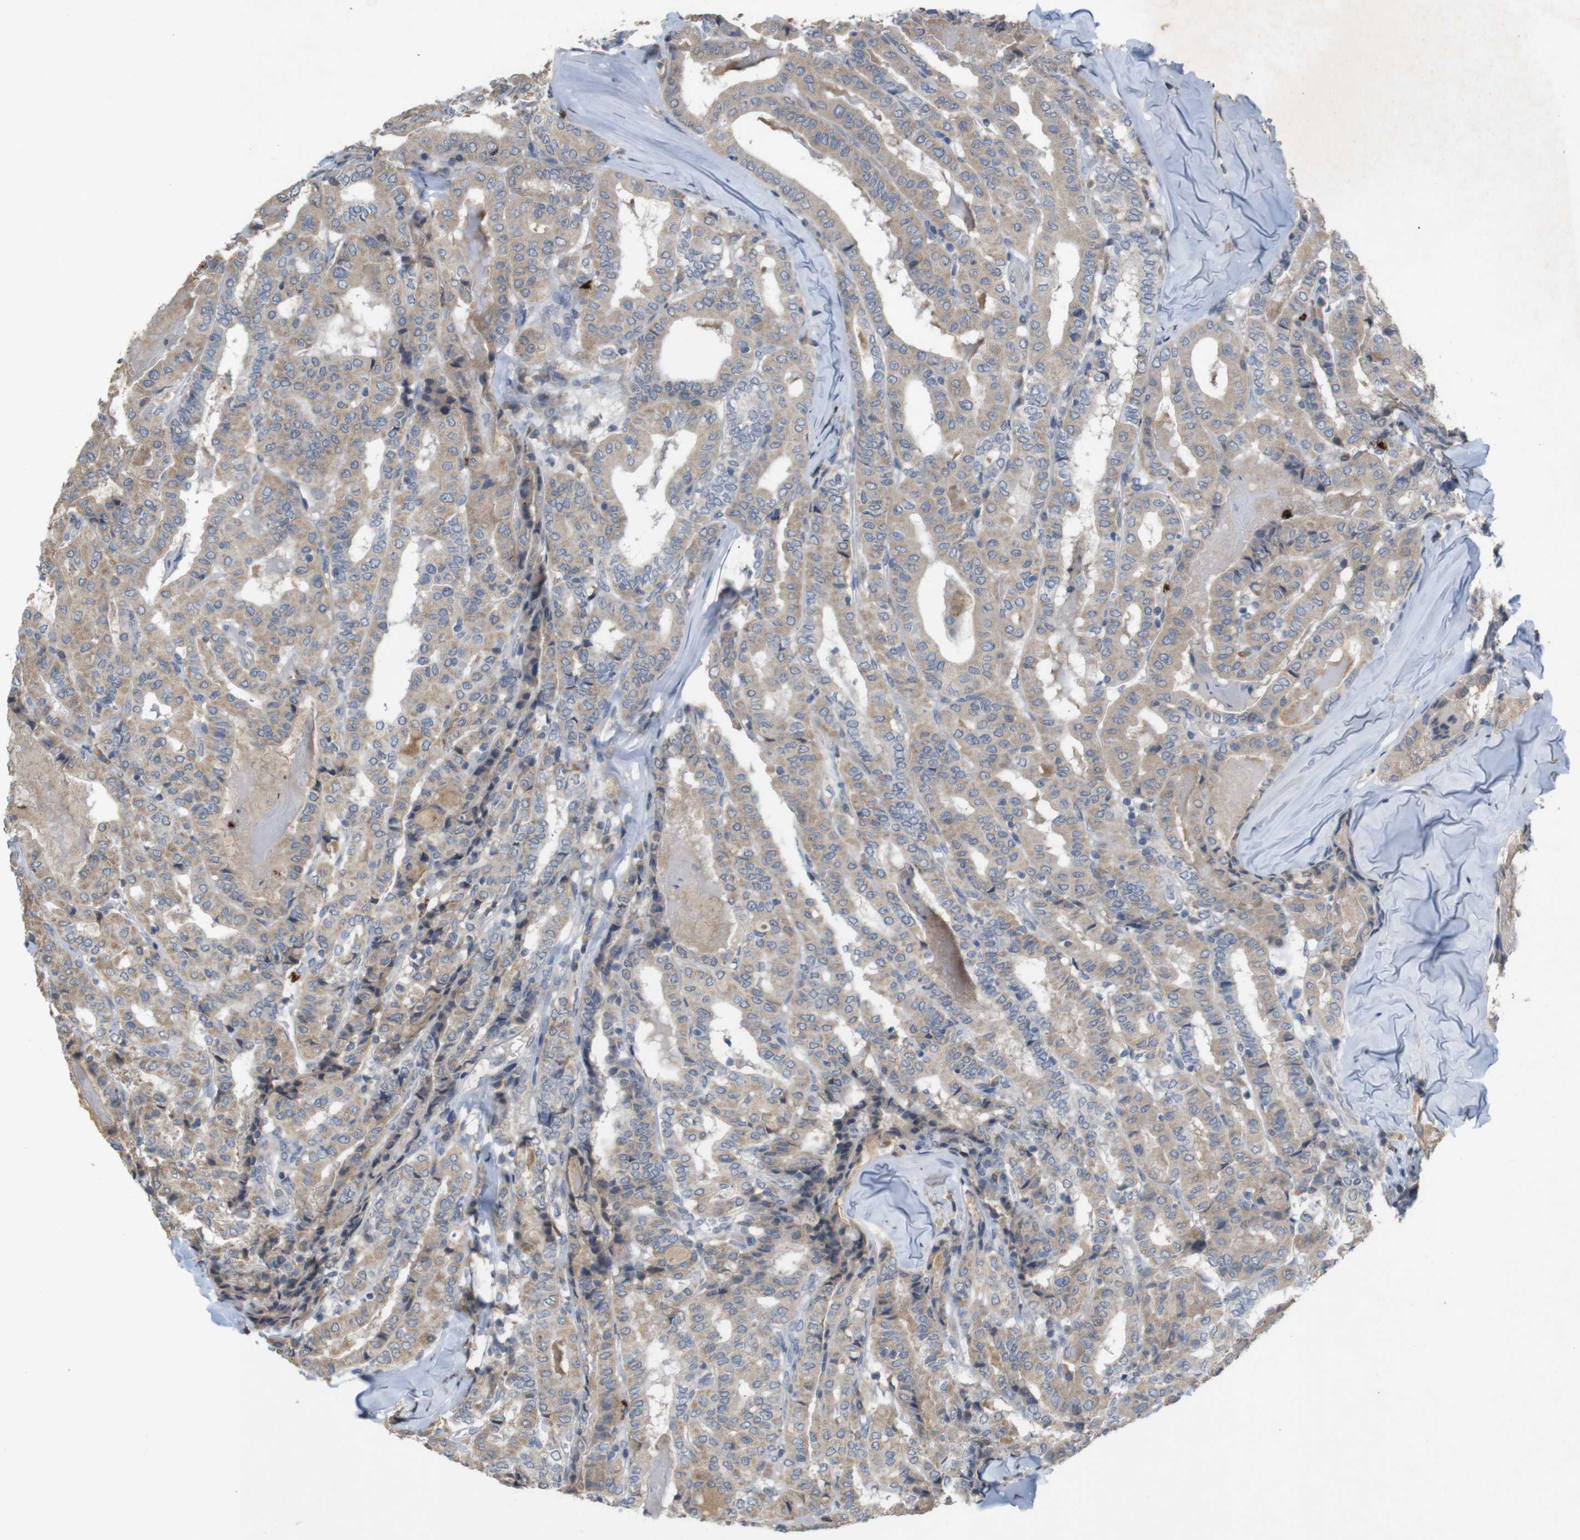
{"staining": {"intensity": "weak", "quantity": ">75%", "location": "cytoplasmic/membranous"}, "tissue": "thyroid cancer", "cell_type": "Tumor cells", "image_type": "cancer", "snomed": [{"axis": "morphology", "description": "Papillary adenocarcinoma, NOS"}, {"axis": "topography", "description": "Thyroid gland"}], "caption": "Immunohistochemistry of human thyroid papillary adenocarcinoma reveals low levels of weak cytoplasmic/membranous staining in approximately >75% of tumor cells. The protein is stained brown, and the nuclei are stained in blue (DAB IHC with brightfield microscopy, high magnification).", "gene": "TSPAN14", "patient": {"sex": "female", "age": 42}}